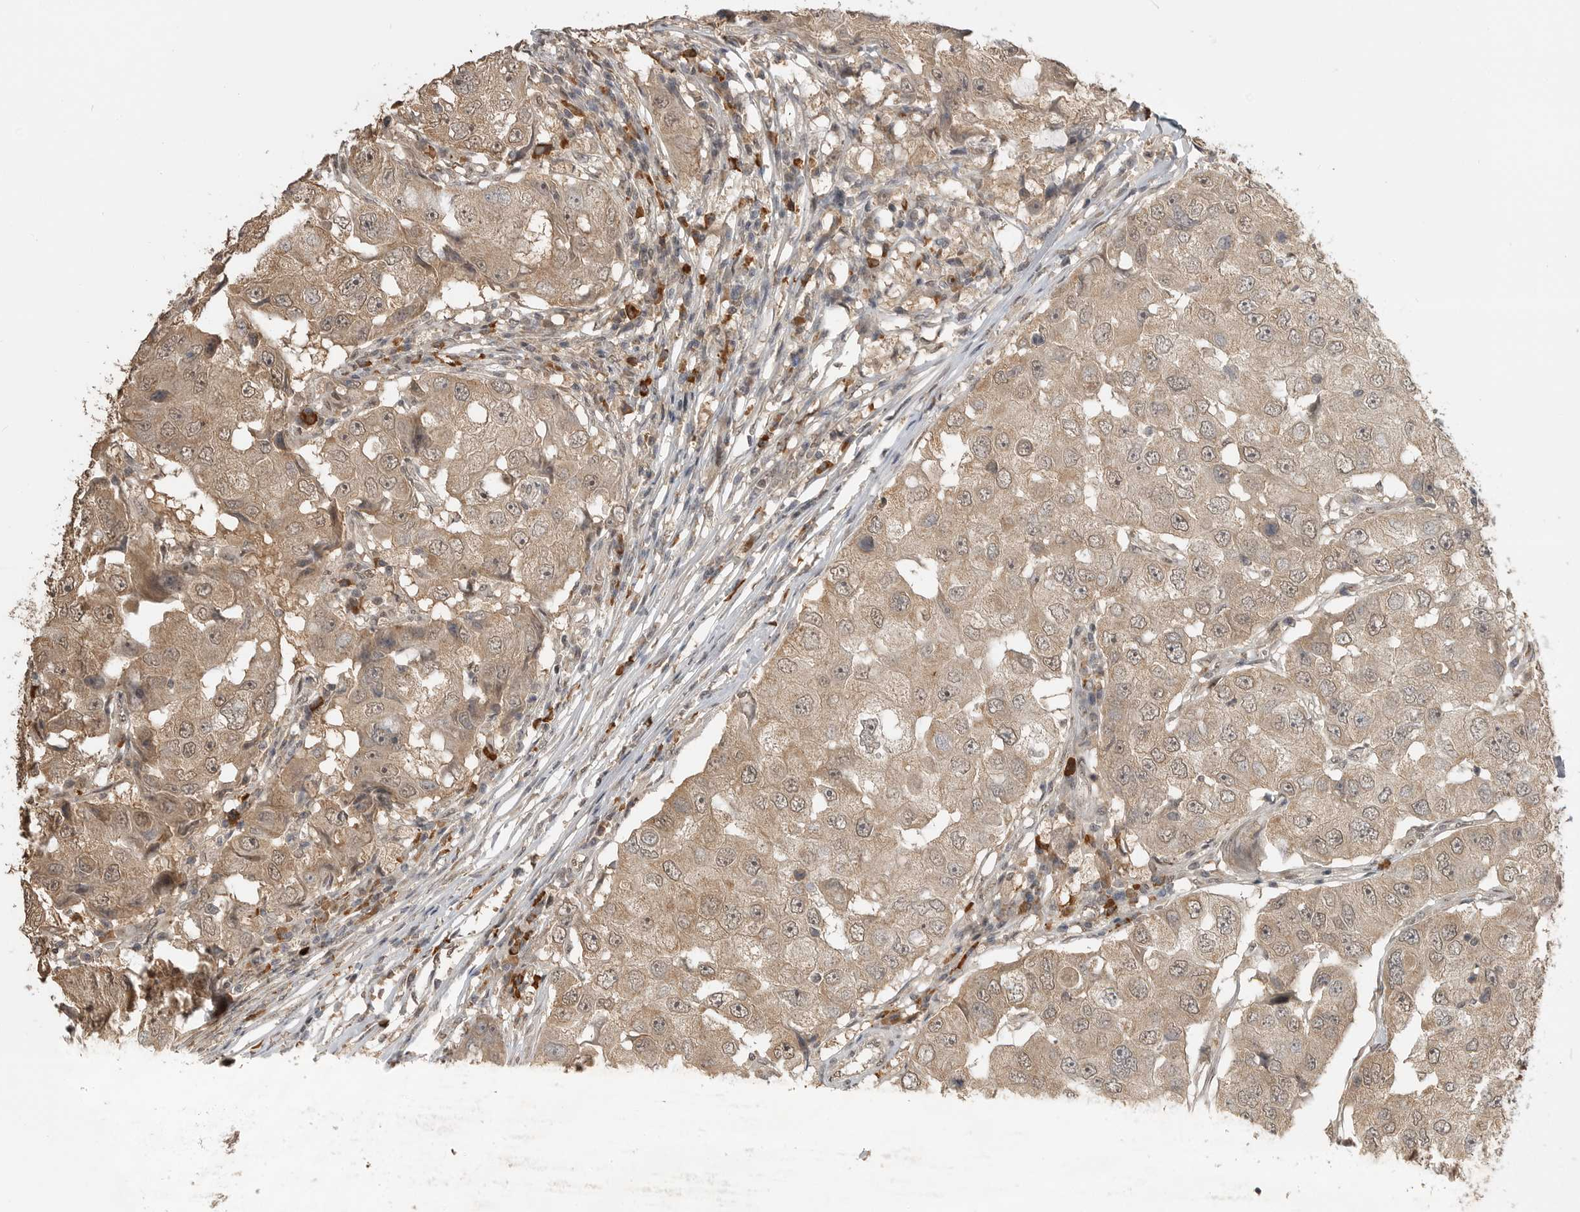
{"staining": {"intensity": "weak", "quantity": ">75%", "location": "cytoplasmic/membranous,nuclear"}, "tissue": "breast cancer", "cell_type": "Tumor cells", "image_type": "cancer", "snomed": [{"axis": "morphology", "description": "Duct carcinoma"}, {"axis": "topography", "description": "Breast"}], "caption": "Human breast infiltrating ductal carcinoma stained with a brown dye shows weak cytoplasmic/membranous and nuclear positive expression in about >75% of tumor cells.", "gene": "ASPSCR1", "patient": {"sex": "female", "age": 27}}